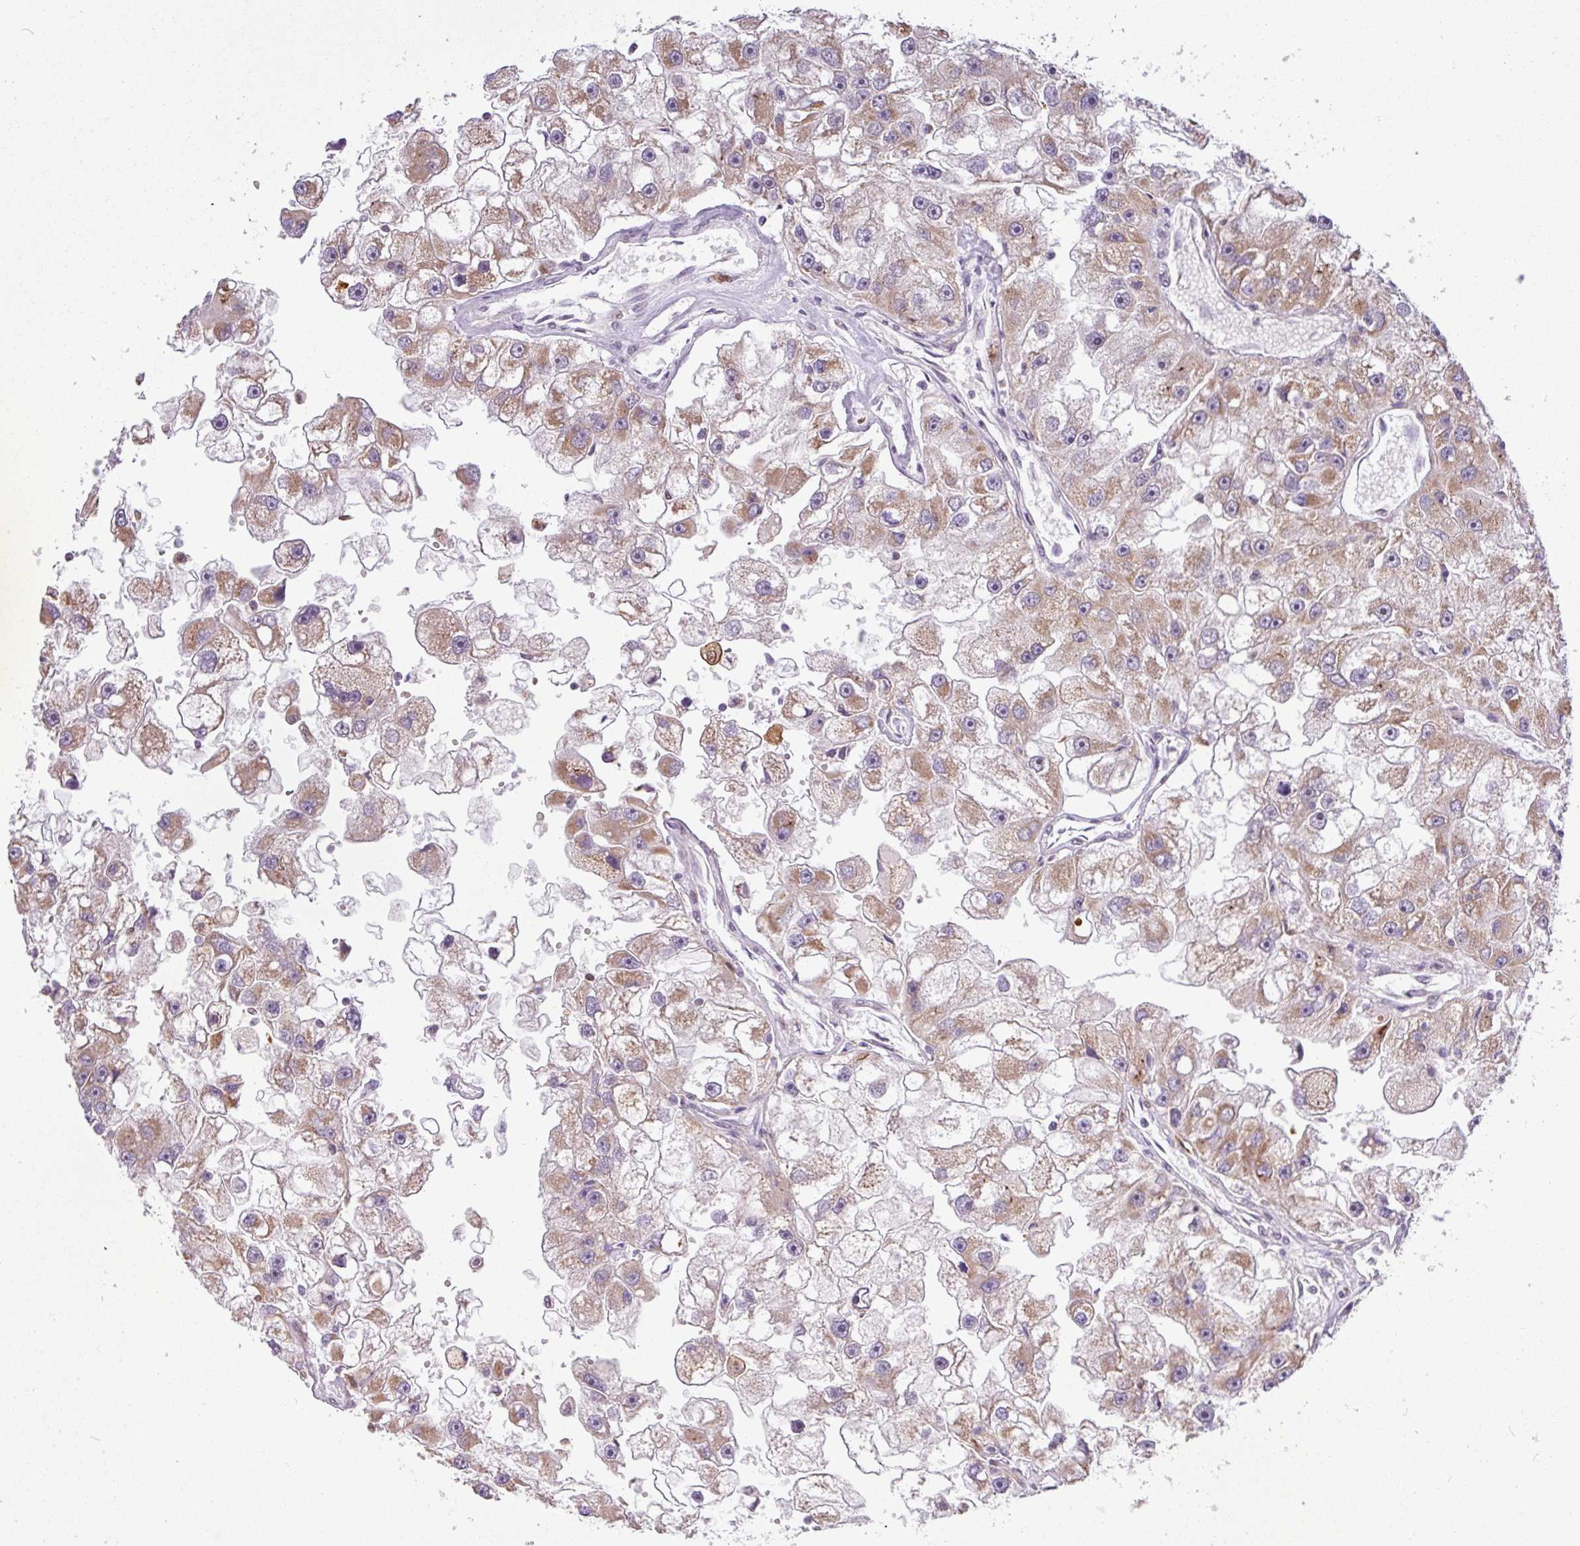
{"staining": {"intensity": "moderate", "quantity": ">75%", "location": "cytoplasmic/membranous"}, "tissue": "renal cancer", "cell_type": "Tumor cells", "image_type": "cancer", "snomed": [{"axis": "morphology", "description": "Adenocarcinoma, NOS"}, {"axis": "topography", "description": "Kidney"}], "caption": "Tumor cells display medium levels of moderate cytoplasmic/membranous positivity in about >75% of cells in renal cancer.", "gene": "BRD3", "patient": {"sex": "male", "age": 63}}